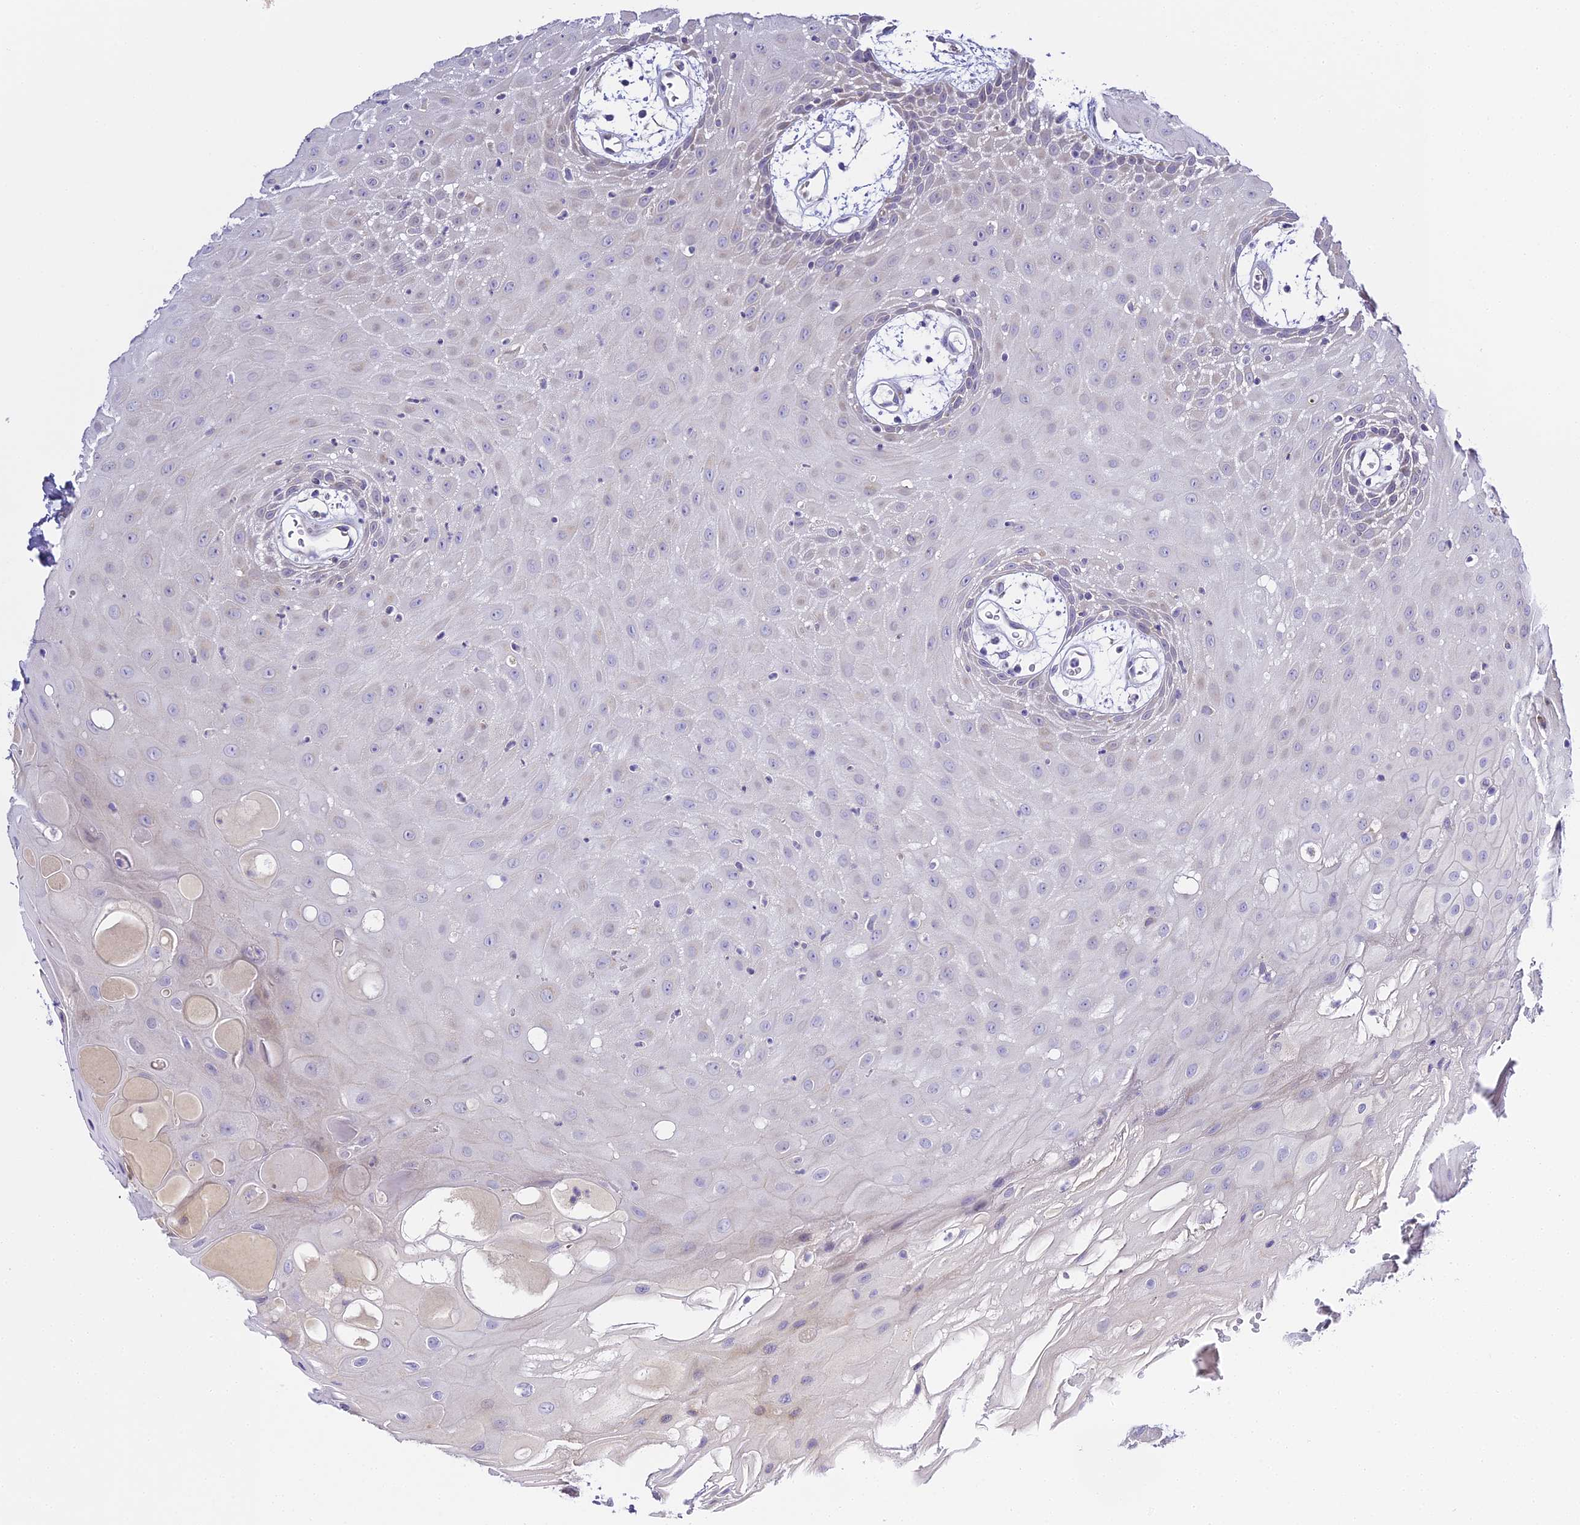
{"staining": {"intensity": "weak", "quantity": "<25%", "location": "nuclear"}, "tissue": "oral mucosa", "cell_type": "Squamous epithelial cells", "image_type": "normal", "snomed": [{"axis": "morphology", "description": "Normal tissue, NOS"}, {"axis": "topography", "description": "Skeletal muscle"}, {"axis": "topography", "description": "Oral tissue"}, {"axis": "topography", "description": "Salivary gland"}, {"axis": "topography", "description": "Peripheral nerve tissue"}], "caption": "DAB immunohistochemical staining of normal human oral mucosa displays no significant expression in squamous epithelial cells.", "gene": "SERP1", "patient": {"sex": "male", "age": 54}}